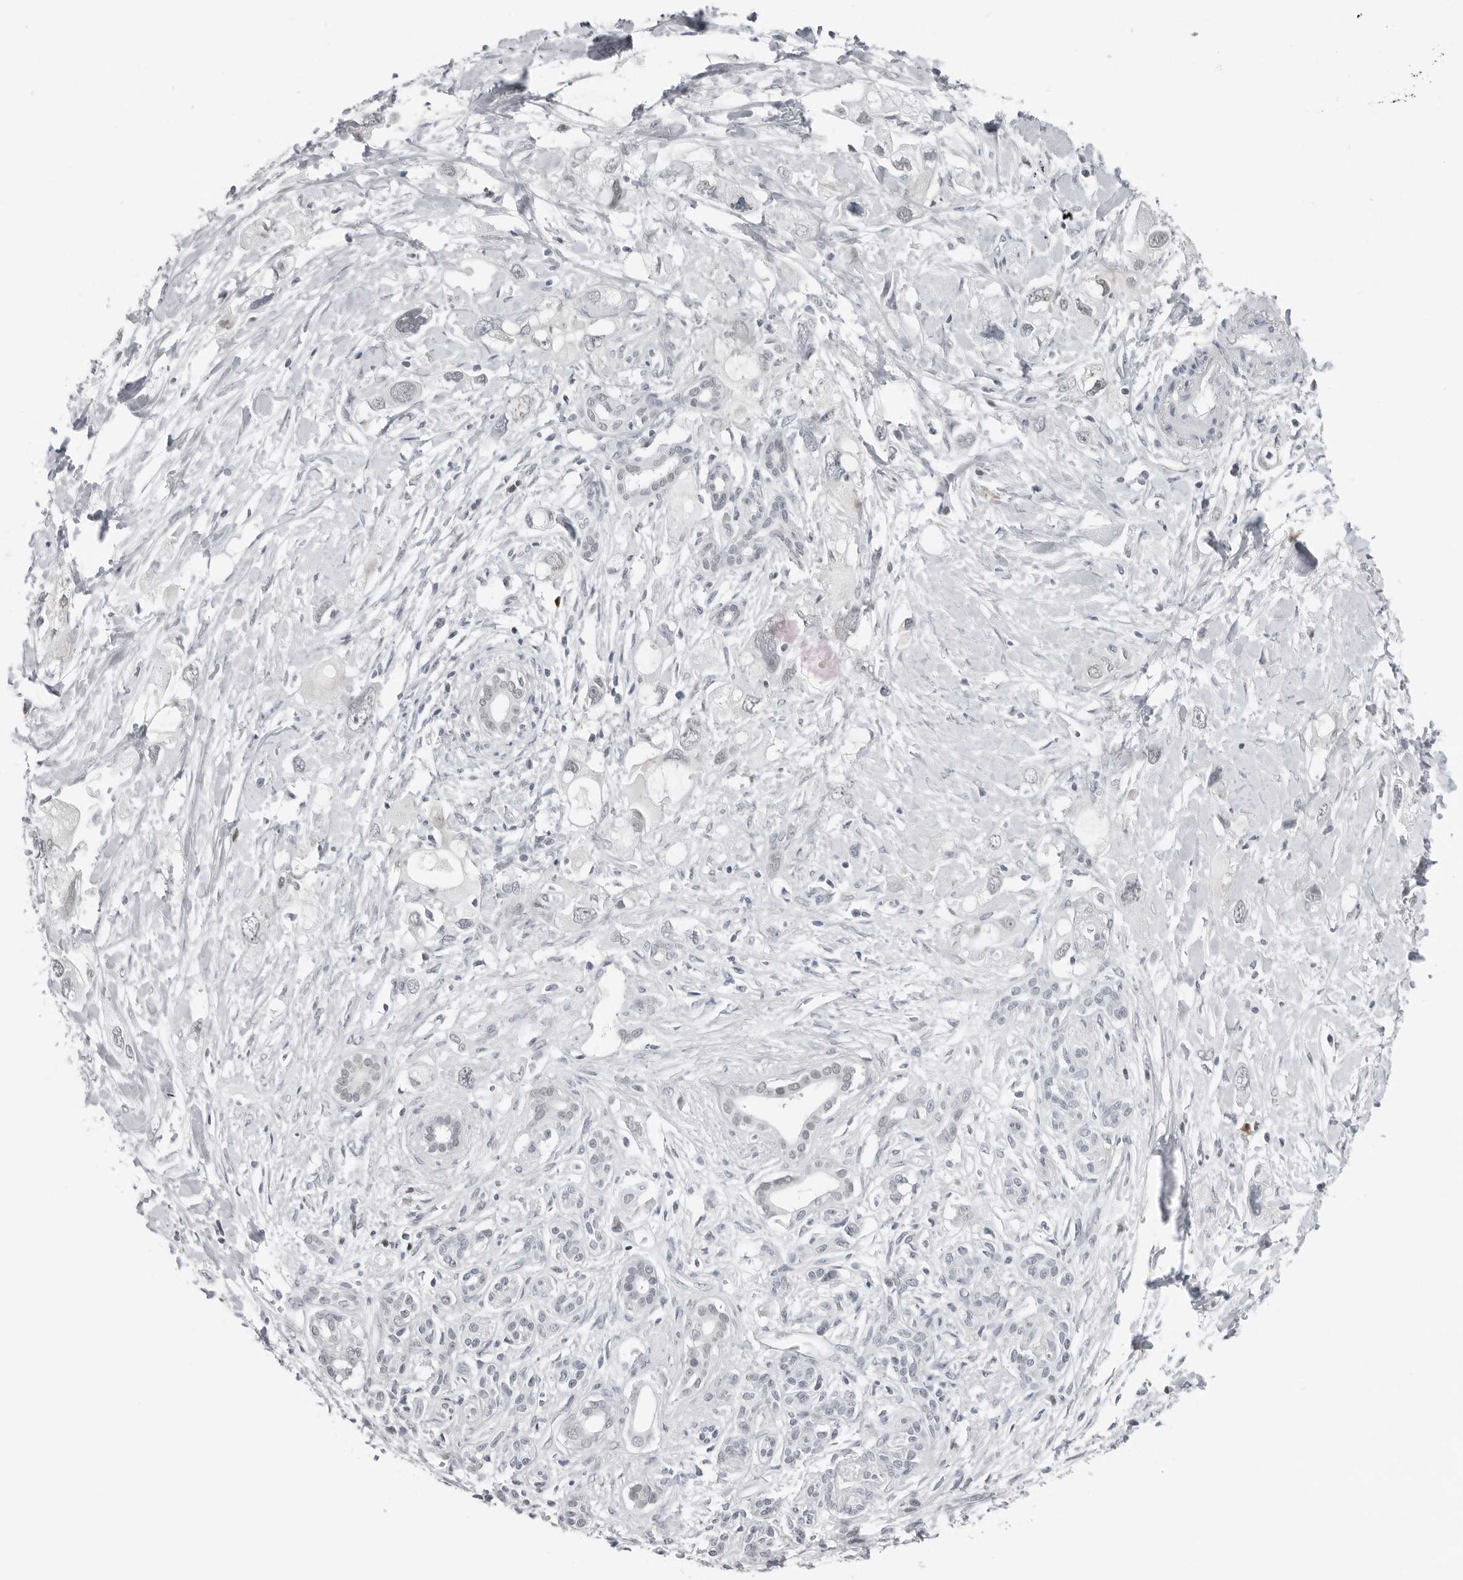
{"staining": {"intensity": "negative", "quantity": "none", "location": "none"}, "tissue": "pancreatic cancer", "cell_type": "Tumor cells", "image_type": "cancer", "snomed": [{"axis": "morphology", "description": "Adenocarcinoma, NOS"}, {"axis": "topography", "description": "Pancreas"}], "caption": "Pancreatic adenocarcinoma stained for a protein using immunohistochemistry reveals no expression tumor cells.", "gene": "PPP1R42", "patient": {"sex": "female", "age": 56}}